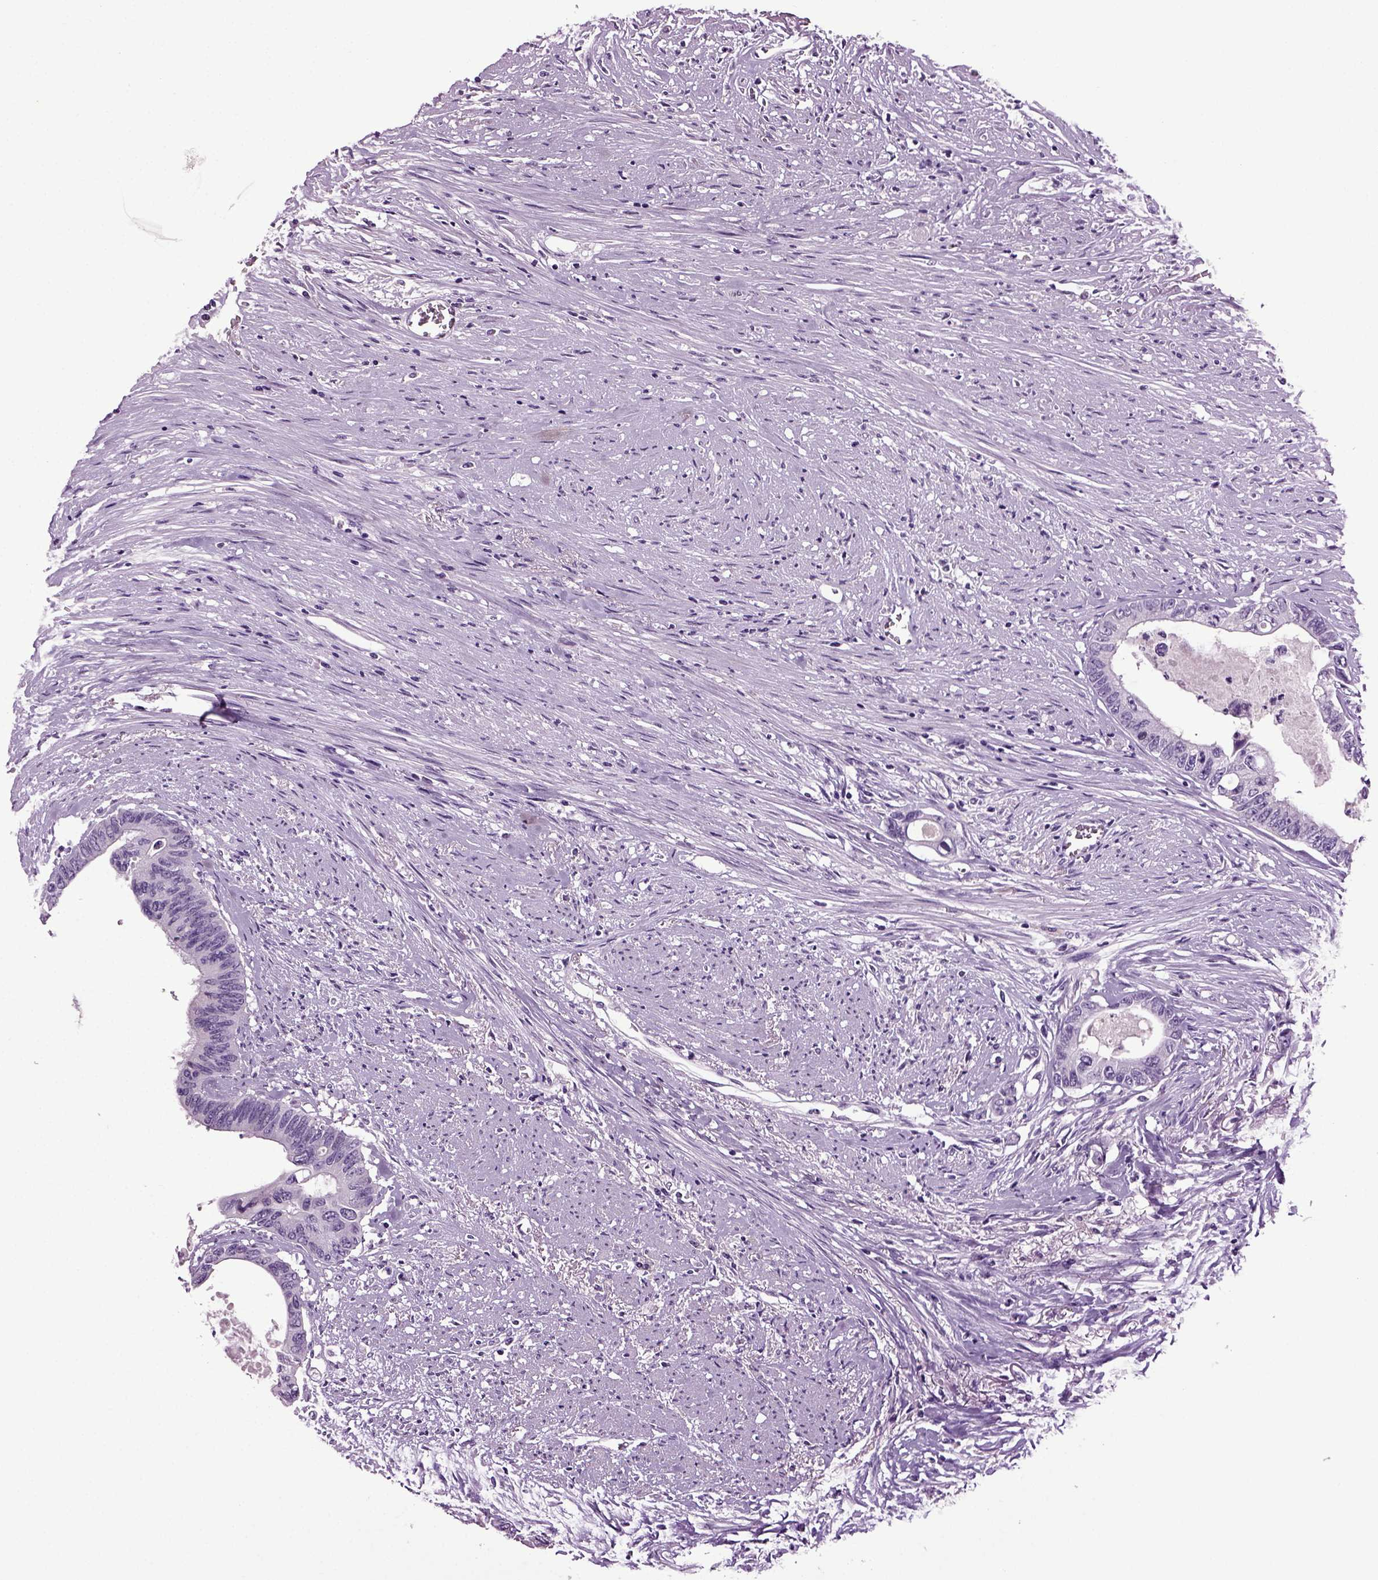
{"staining": {"intensity": "negative", "quantity": "none", "location": "none"}, "tissue": "colorectal cancer", "cell_type": "Tumor cells", "image_type": "cancer", "snomed": [{"axis": "morphology", "description": "Adenocarcinoma, NOS"}, {"axis": "topography", "description": "Rectum"}], "caption": "DAB immunohistochemical staining of human colorectal cancer (adenocarcinoma) demonstrates no significant staining in tumor cells.", "gene": "SLC17A6", "patient": {"sex": "male", "age": 59}}